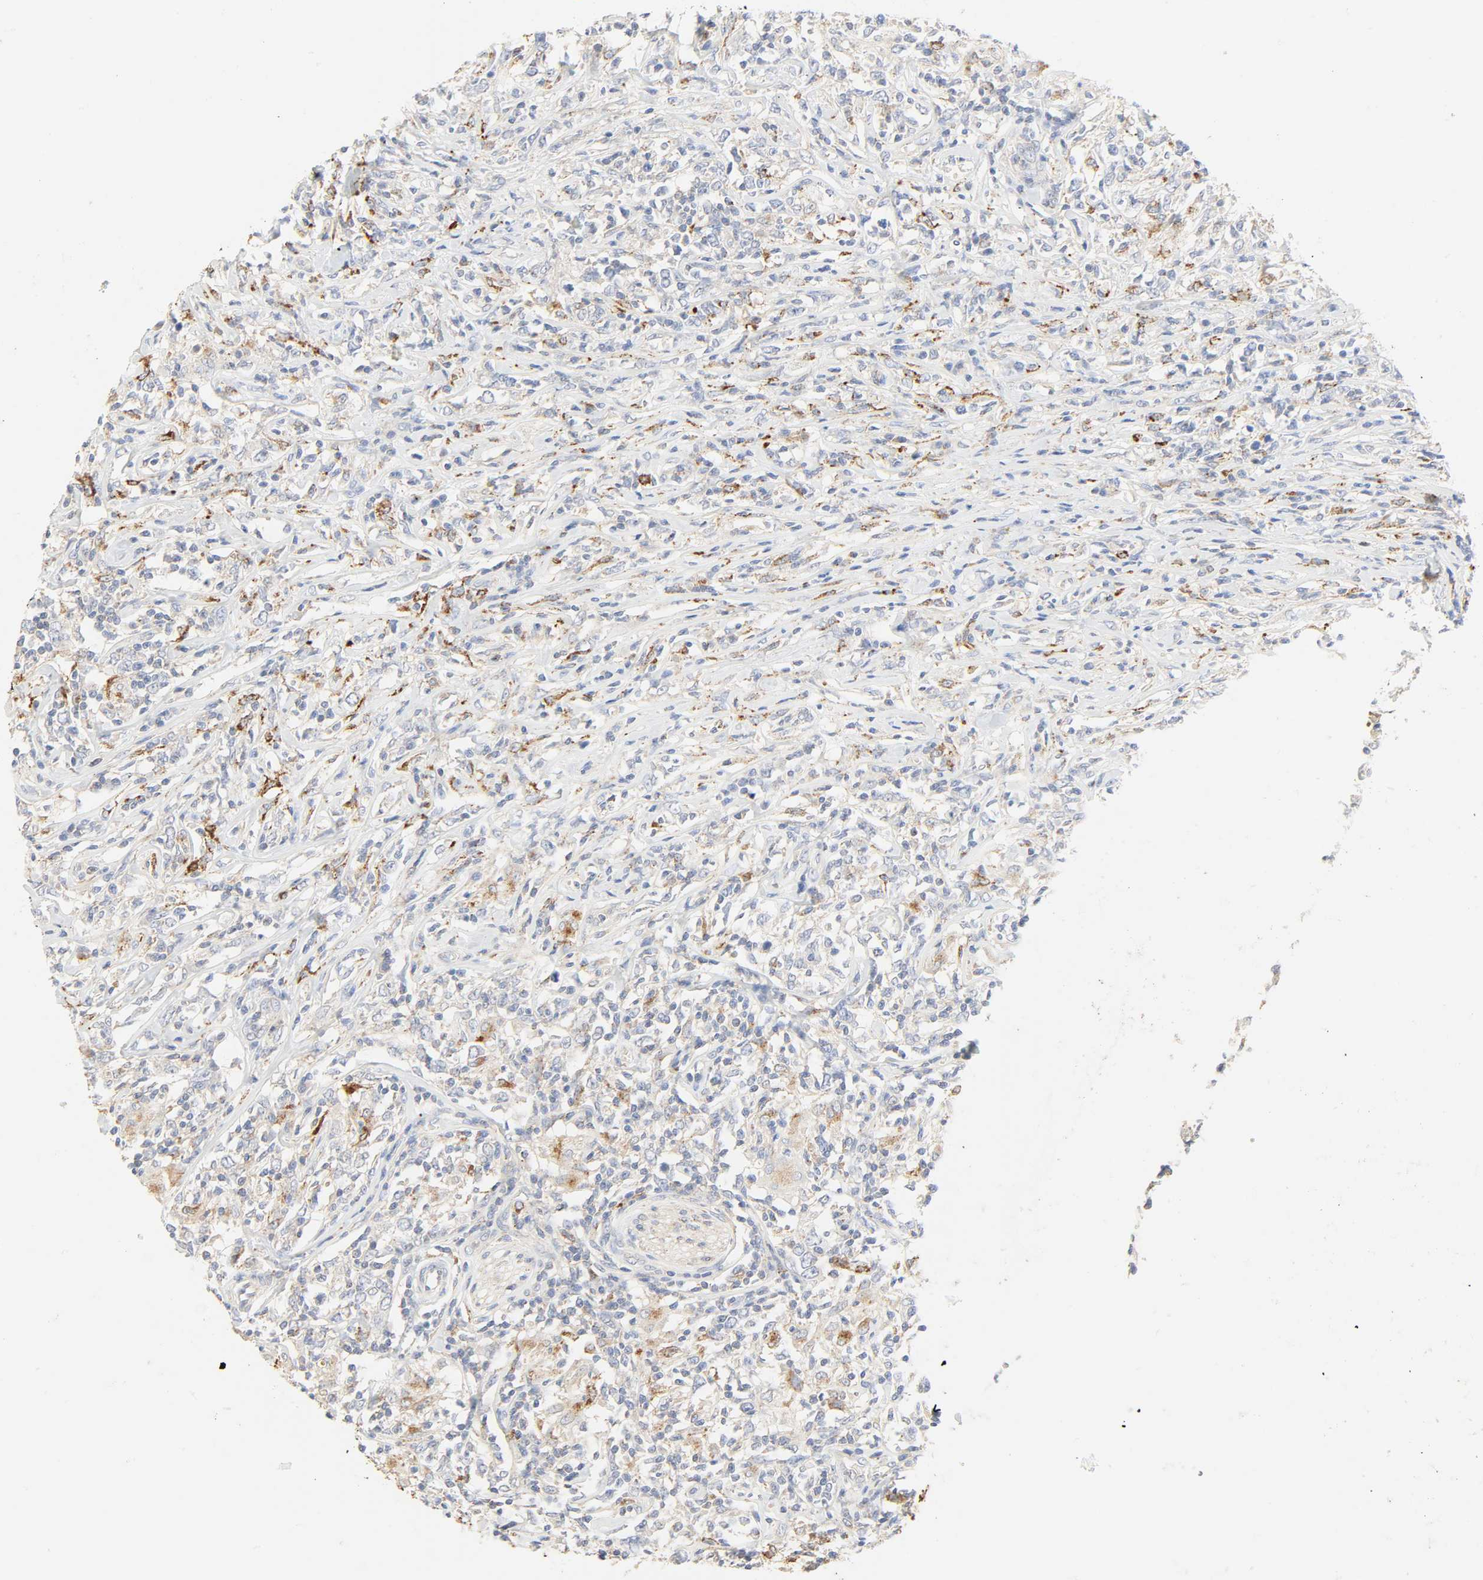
{"staining": {"intensity": "strong", "quantity": "<25%", "location": "cytoplasmic/membranous"}, "tissue": "lymphoma", "cell_type": "Tumor cells", "image_type": "cancer", "snomed": [{"axis": "morphology", "description": "Malignant lymphoma, non-Hodgkin's type, High grade"}, {"axis": "topography", "description": "Lymph node"}], "caption": "High-grade malignant lymphoma, non-Hodgkin's type tissue displays strong cytoplasmic/membranous positivity in approximately <25% of tumor cells, visualized by immunohistochemistry. The protein is shown in brown color, while the nuclei are stained blue.", "gene": "CAMK2A", "patient": {"sex": "female", "age": 84}}